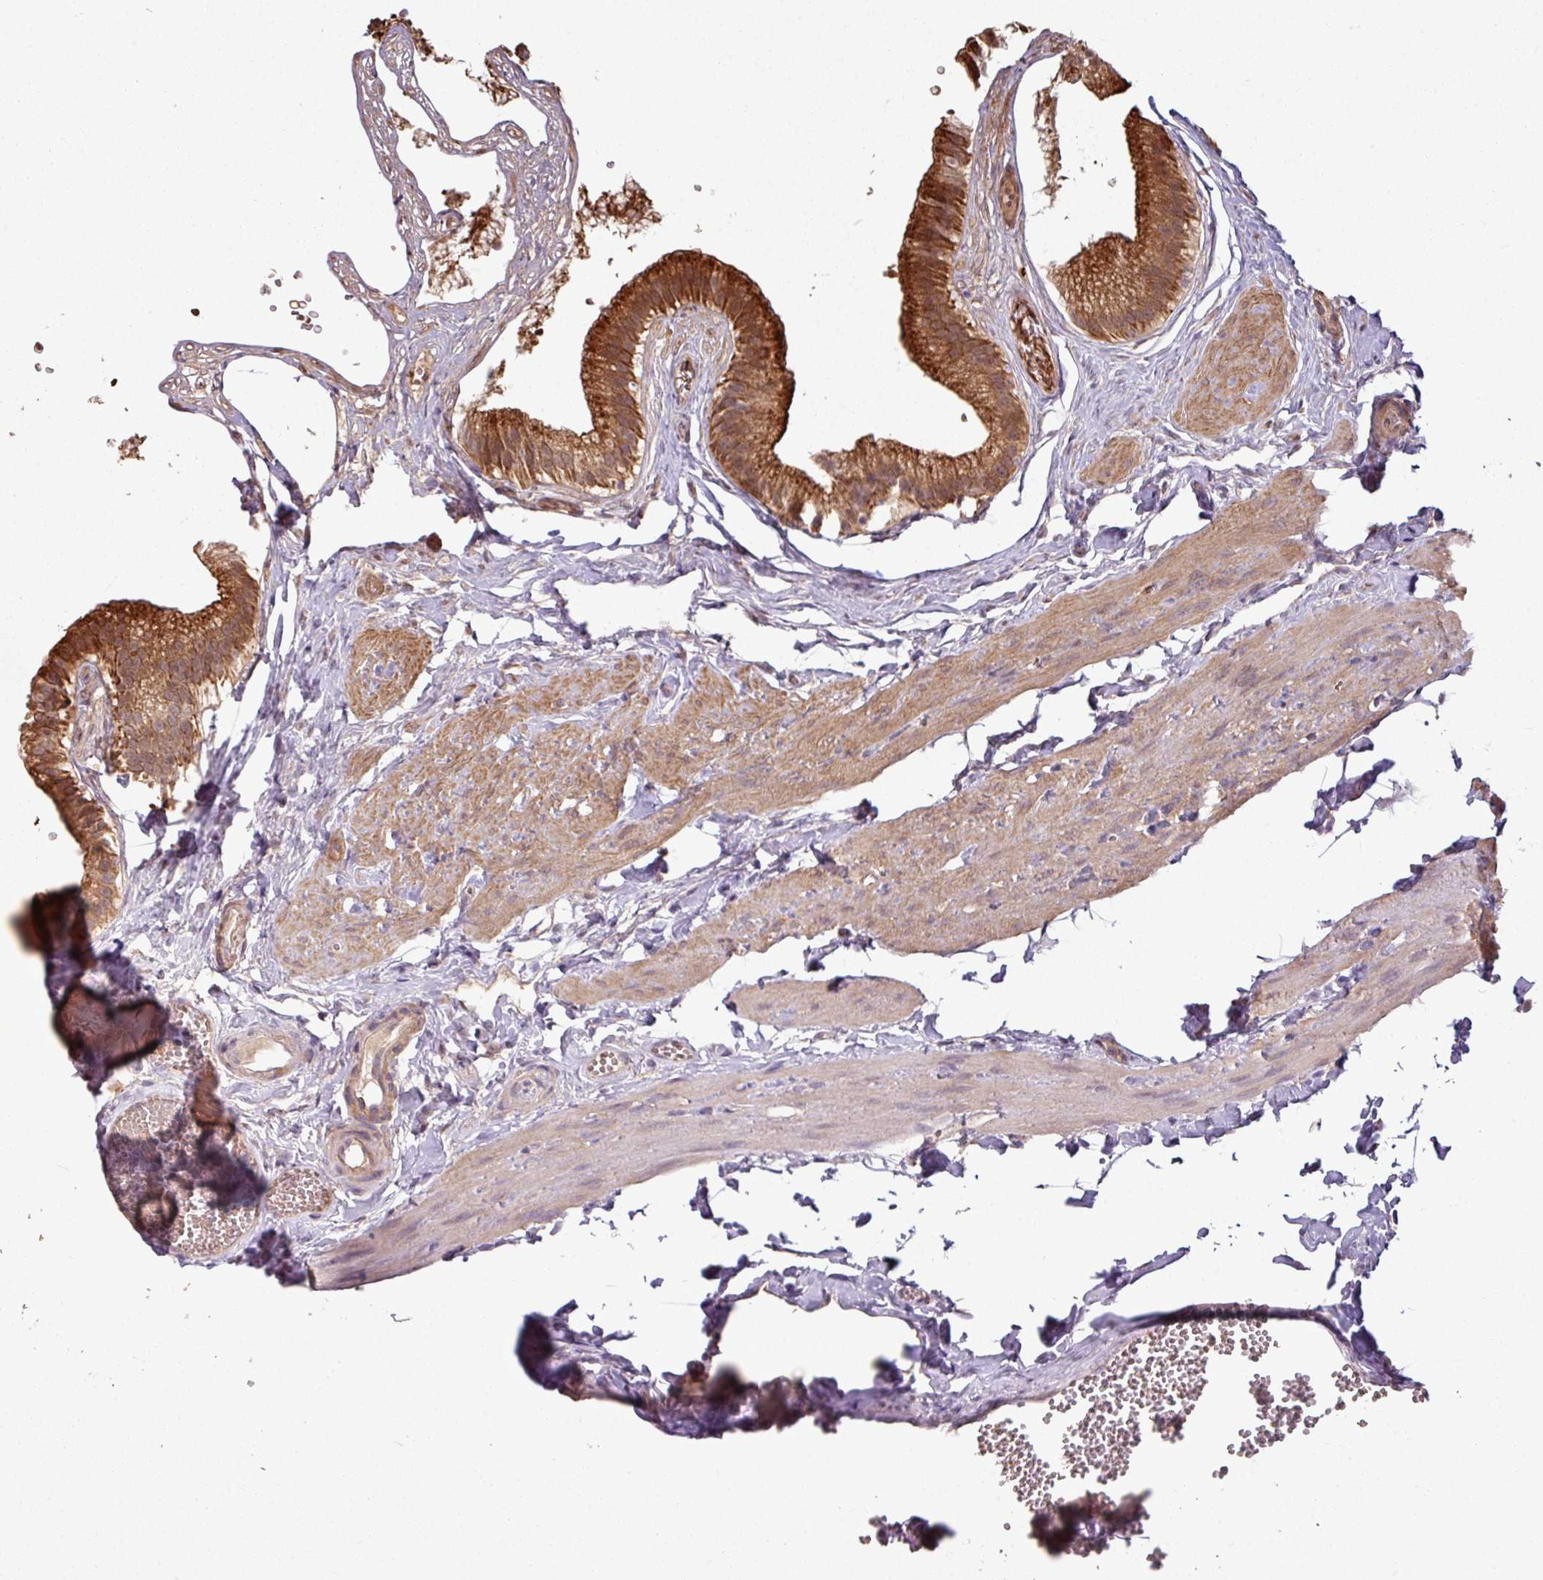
{"staining": {"intensity": "strong", "quantity": ">75%", "location": "cytoplasmic/membranous"}, "tissue": "gallbladder", "cell_type": "Glandular cells", "image_type": "normal", "snomed": [{"axis": "morphology", "description": "Normal tissue, NOS"}, {"axis": "topography", "description": "Gallbladder"}], "caption": "IHC (DAB) staining of benign gallbladder displays strong cytoplasmic/membranous protein expression in about >75% of glandular cells.", "gene": "NHSL2", "patient": {"sex": "female", "age": 54}}